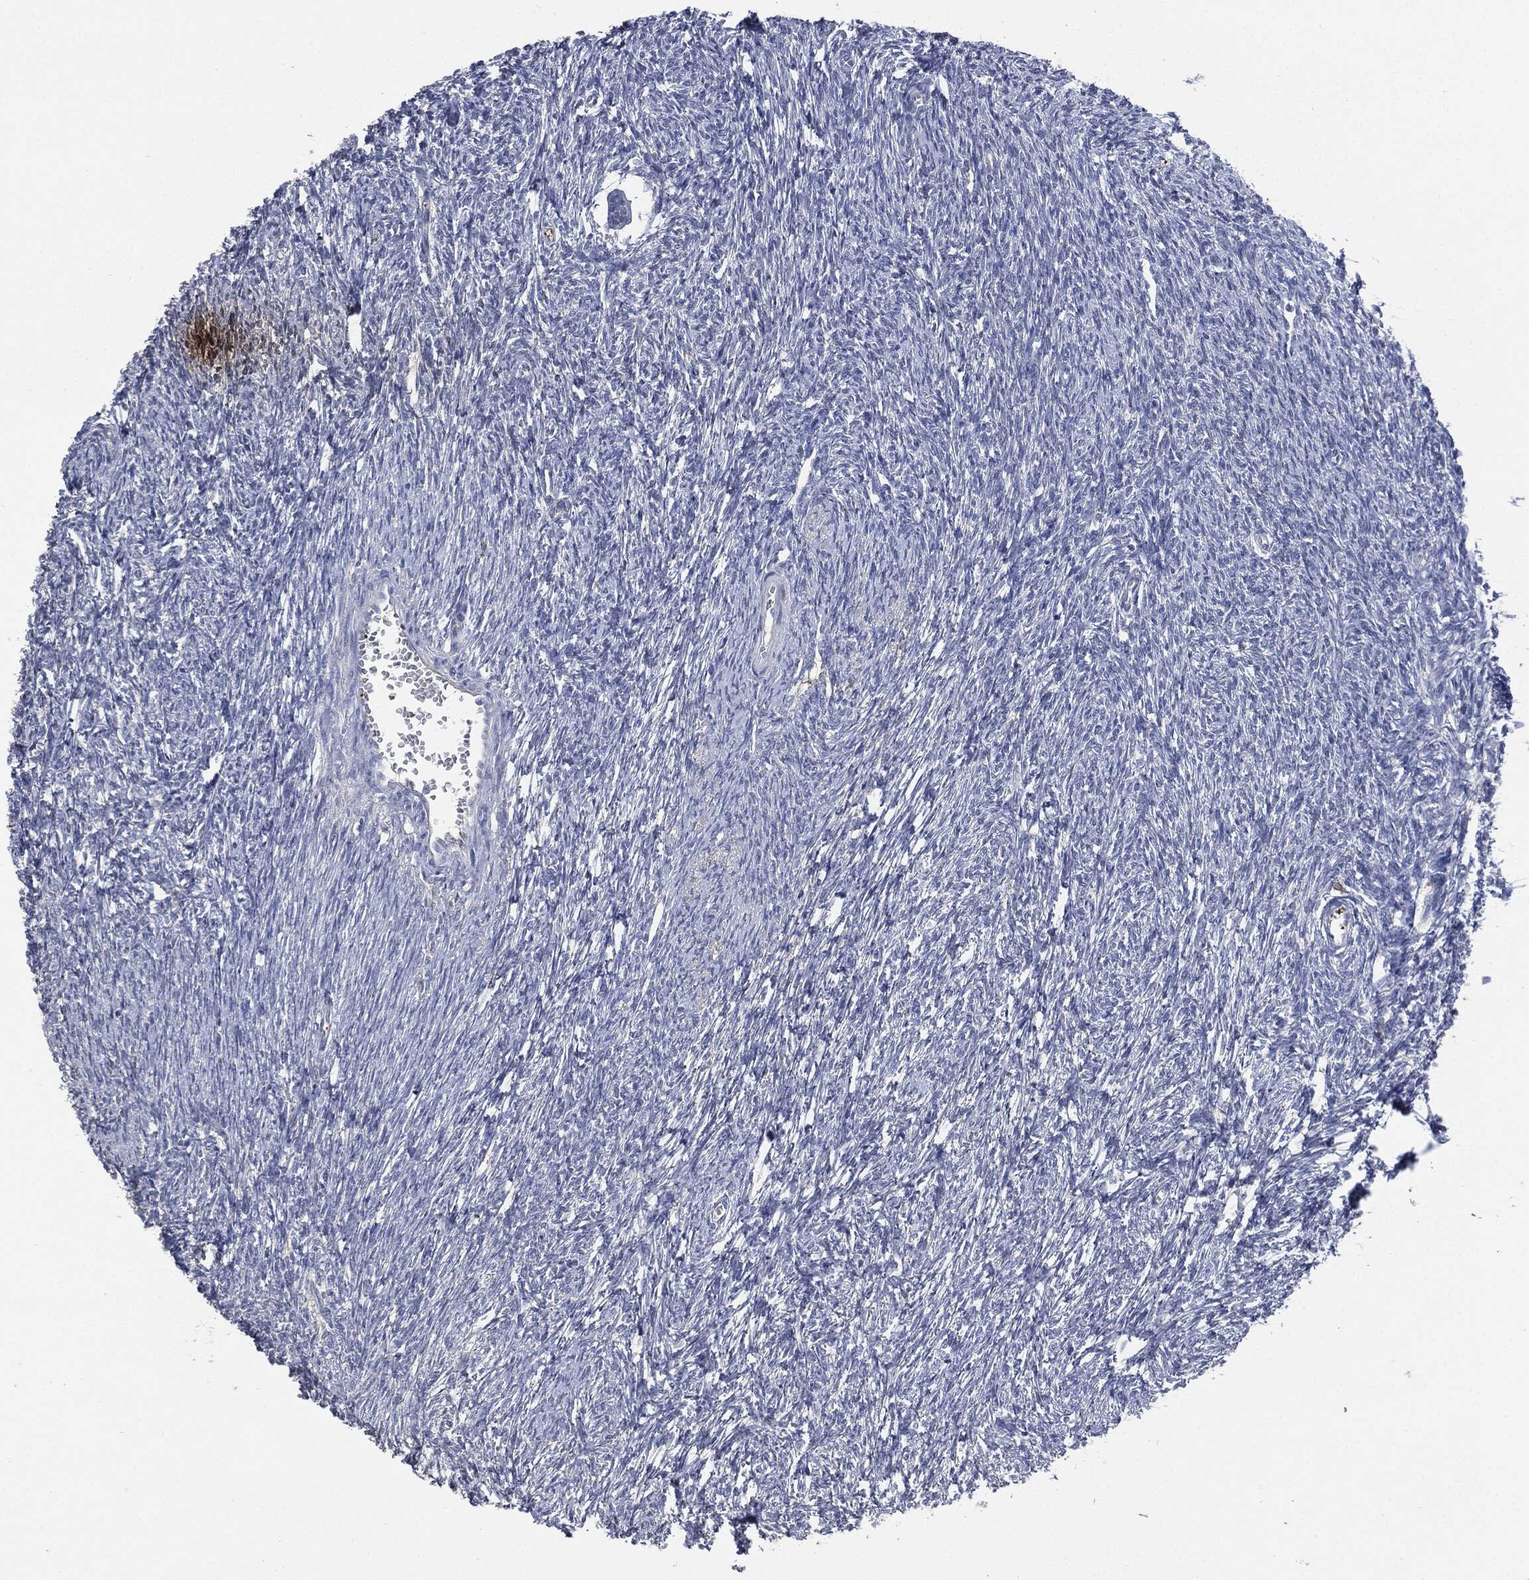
{"staining": {"intensity": "negative", "quantity": "none", "location": "none"}, "tissue": "ovary", "cell_type": "Follicle cells", "image_type": "normal", "snomed": [{"axis": "morphology", "description": "Normal tissue, NOS"}, {"axis": "topography", "description": "Fallopian tube"}, {"axis": "topography", "description": "Ovary"}], "caption": "This image is of benign ovary stained with immunohistochemistry to label a protein in brown with the nuclei are counter-stained blue. There is no expression in follicle cells. The staining is performed using DAB brown chromogen with nuclei counter-stained in using hematoxylin.", "gene": "CD33", "patient": {"sex": "female", "age": 33}}